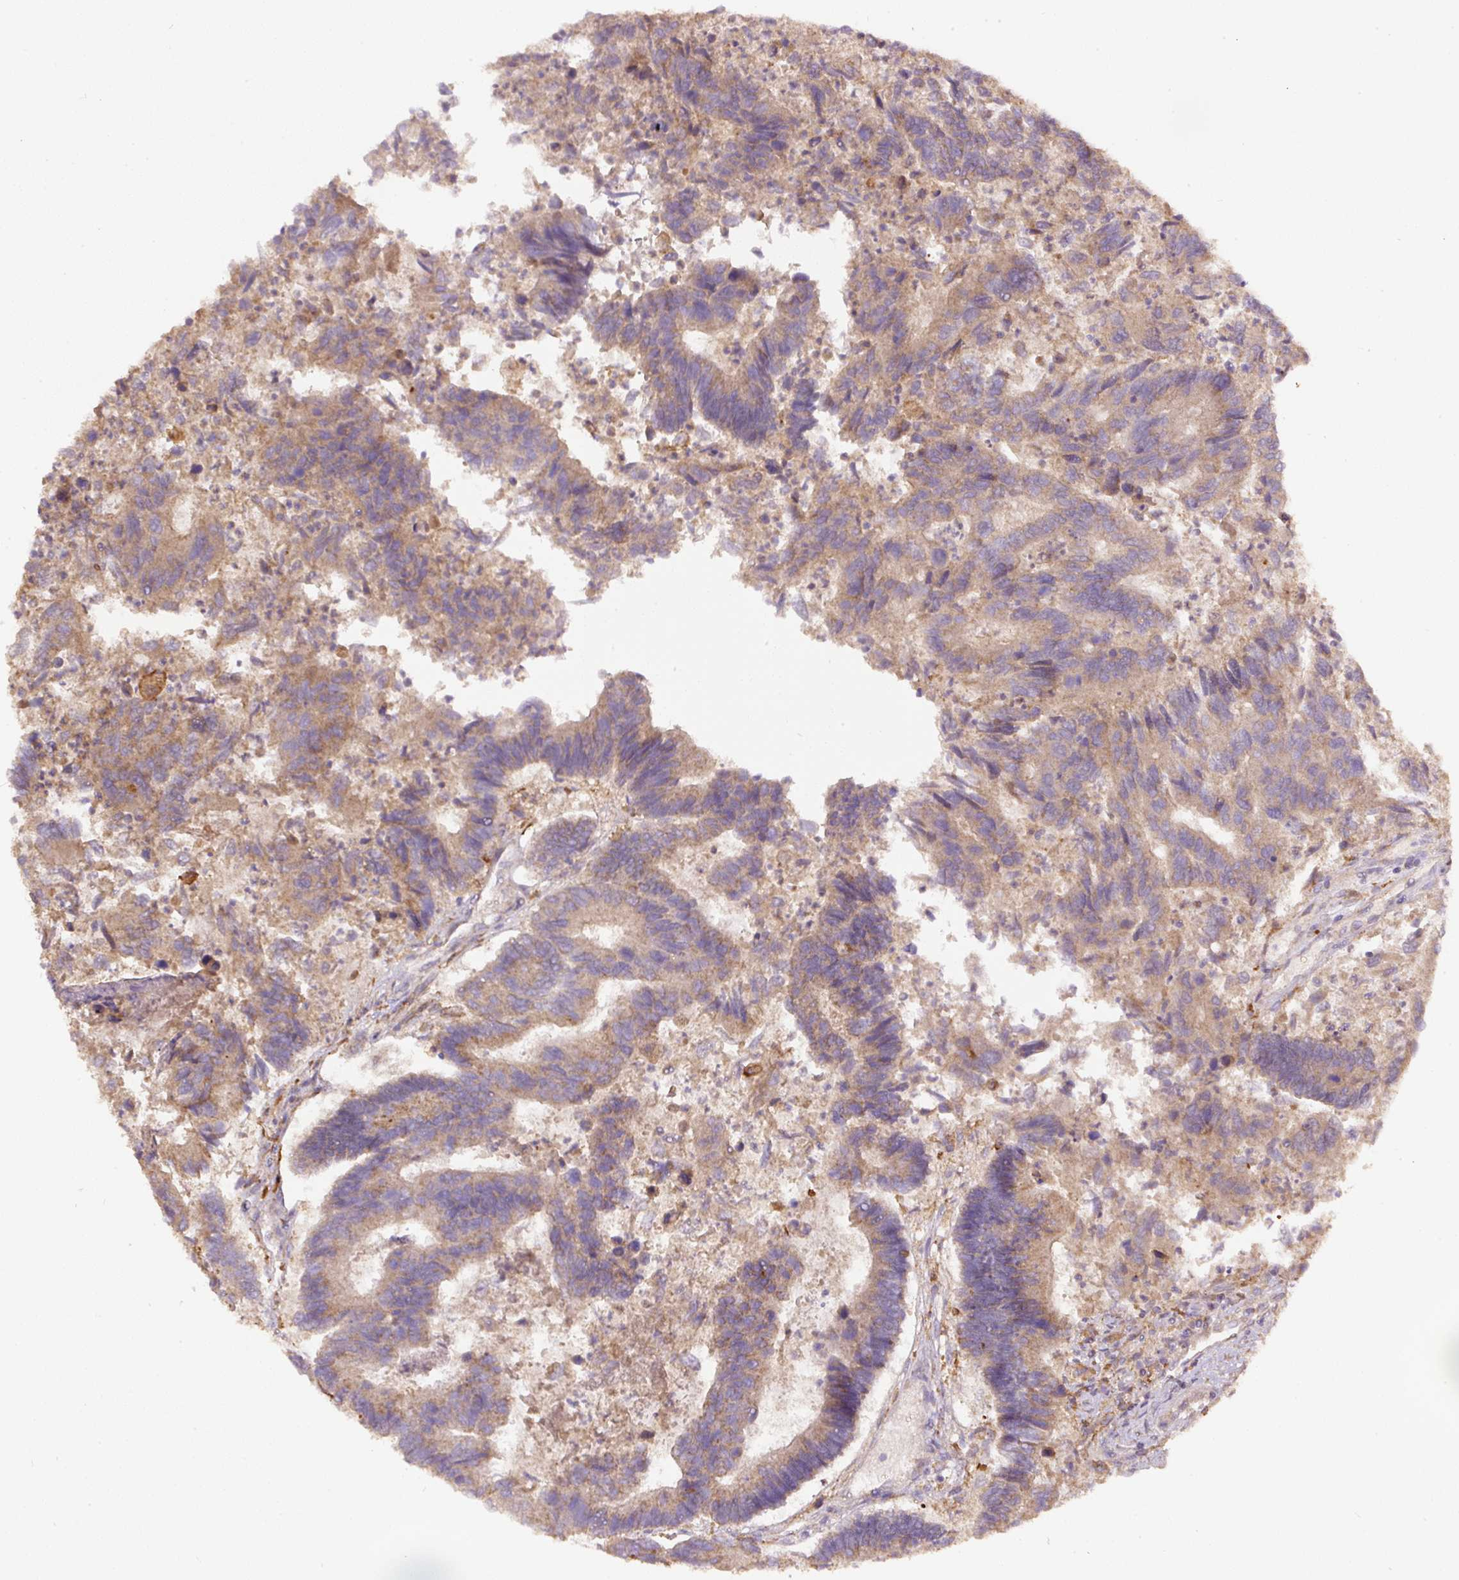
{"staining": {"intensity": "moderate", "quantity": ">75%", "location": "cytoplasmic/membranous"}, "tissue": "colorectal cancer", "cell_type": "Tumor cells", "image_type": "cancer", "snomed": [{"axis": "morphology", "description": "Adenocarcinoma, NOS"}, {"axis": "topography", "description": "Colon"}], "caption": "Tumor cells reveal medium levels of moderate cytoplasmic/membranous expression in about >75% of cells in adenocarcinoma (colorectal).", "gene": "DAPK1", "patient": {"sex": "female", "age": 67}}